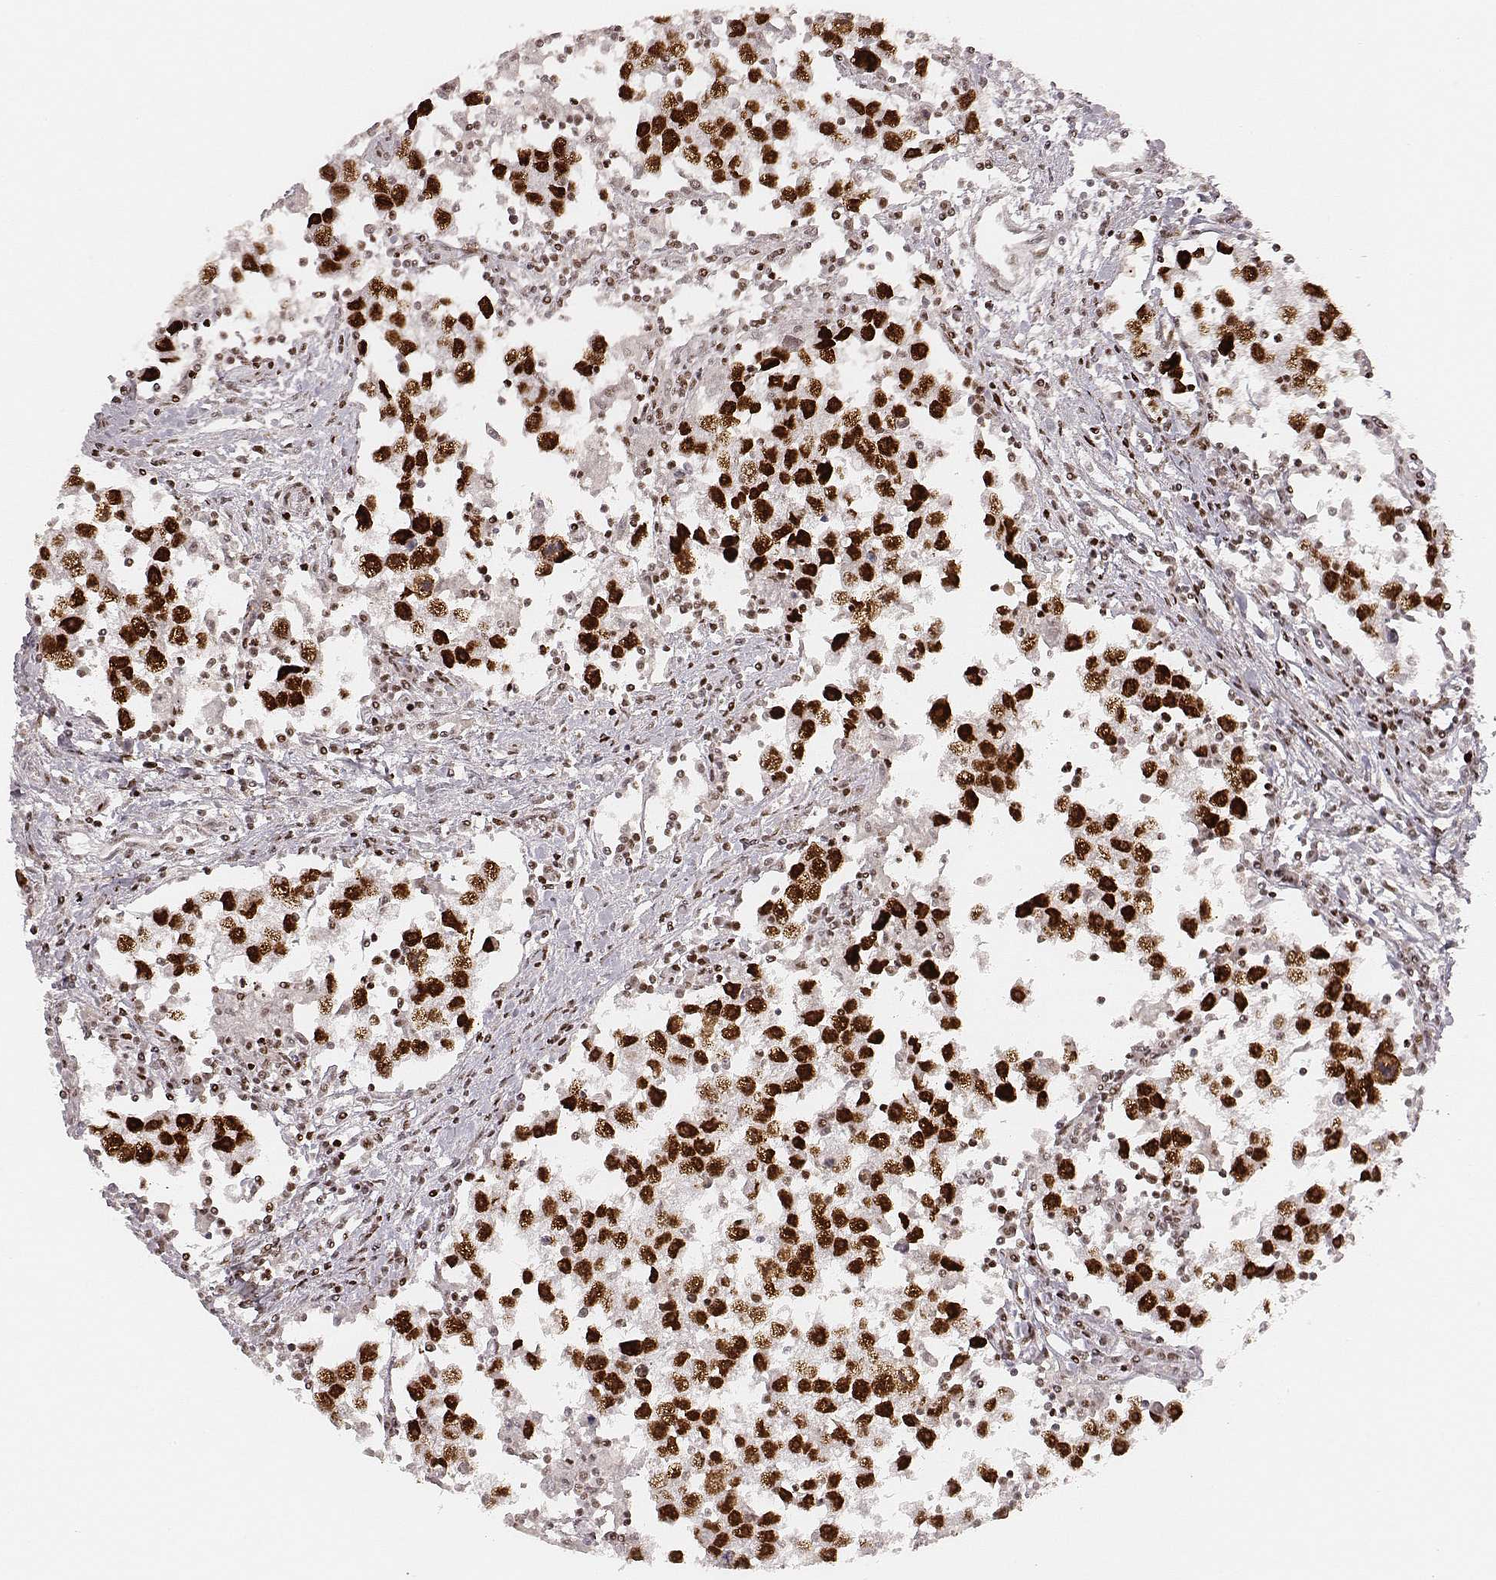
{"staining": {"intensity": "strong", "quantity": ">75%", "location": "nuclear"}, "tissue": "testis cancer", "cell_type": "Tumor cells", "image_type": "cancer", "snomed": [{"axis": "morphology", "description": "Seminoma, NOS"}, {"axis": "topography", "description": "Testis"}], "caption": "Strong nuclear staining is appreciated in about >75% of tumor cells in testis cancer (seminoma). (Brightfield microscopy of DAB IHC at high magnification).", "gene": "HNRNPC", "patient": {"sex": "male", "age": 30}}